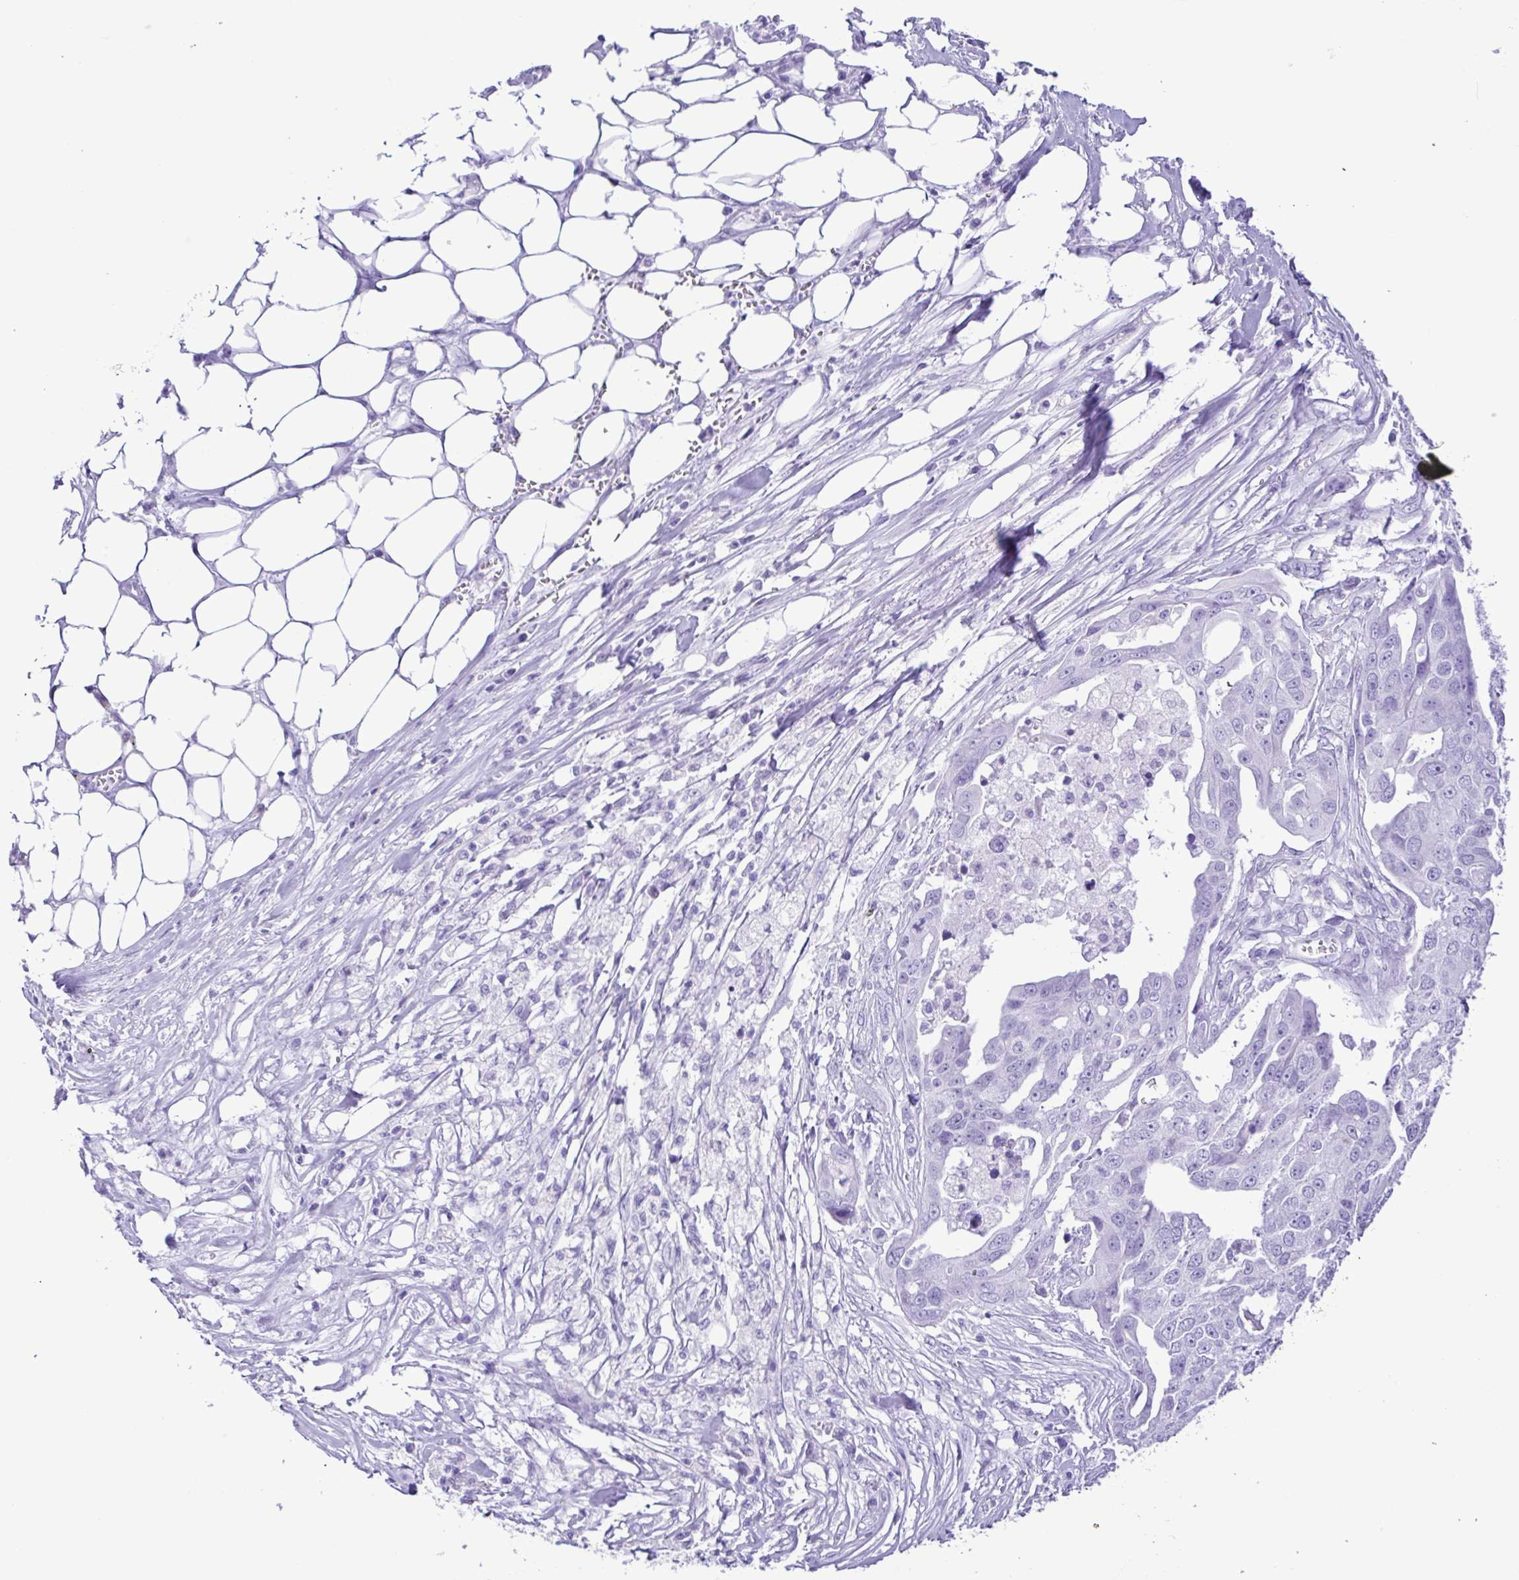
{"staining": {"intensity": "negative", "quantity": "none", "location": "none"}, "tissue": "ovarian cancer", "cell_type": "Tumor cells", "image_type": "cancer", "snomed": [{"axis": "morphology", "description": "Carcinoma, endometroid"}, {"axis": "topography", "description": "Ovary"}], "caption": "Immunohistochemistry histopathology image of ovarian endometroid carcinoma stained for a protein (brown), which reveals no staining in tumor cells.", "gene": "CASP14", "patient": {"sex": "female", "age": 70}}